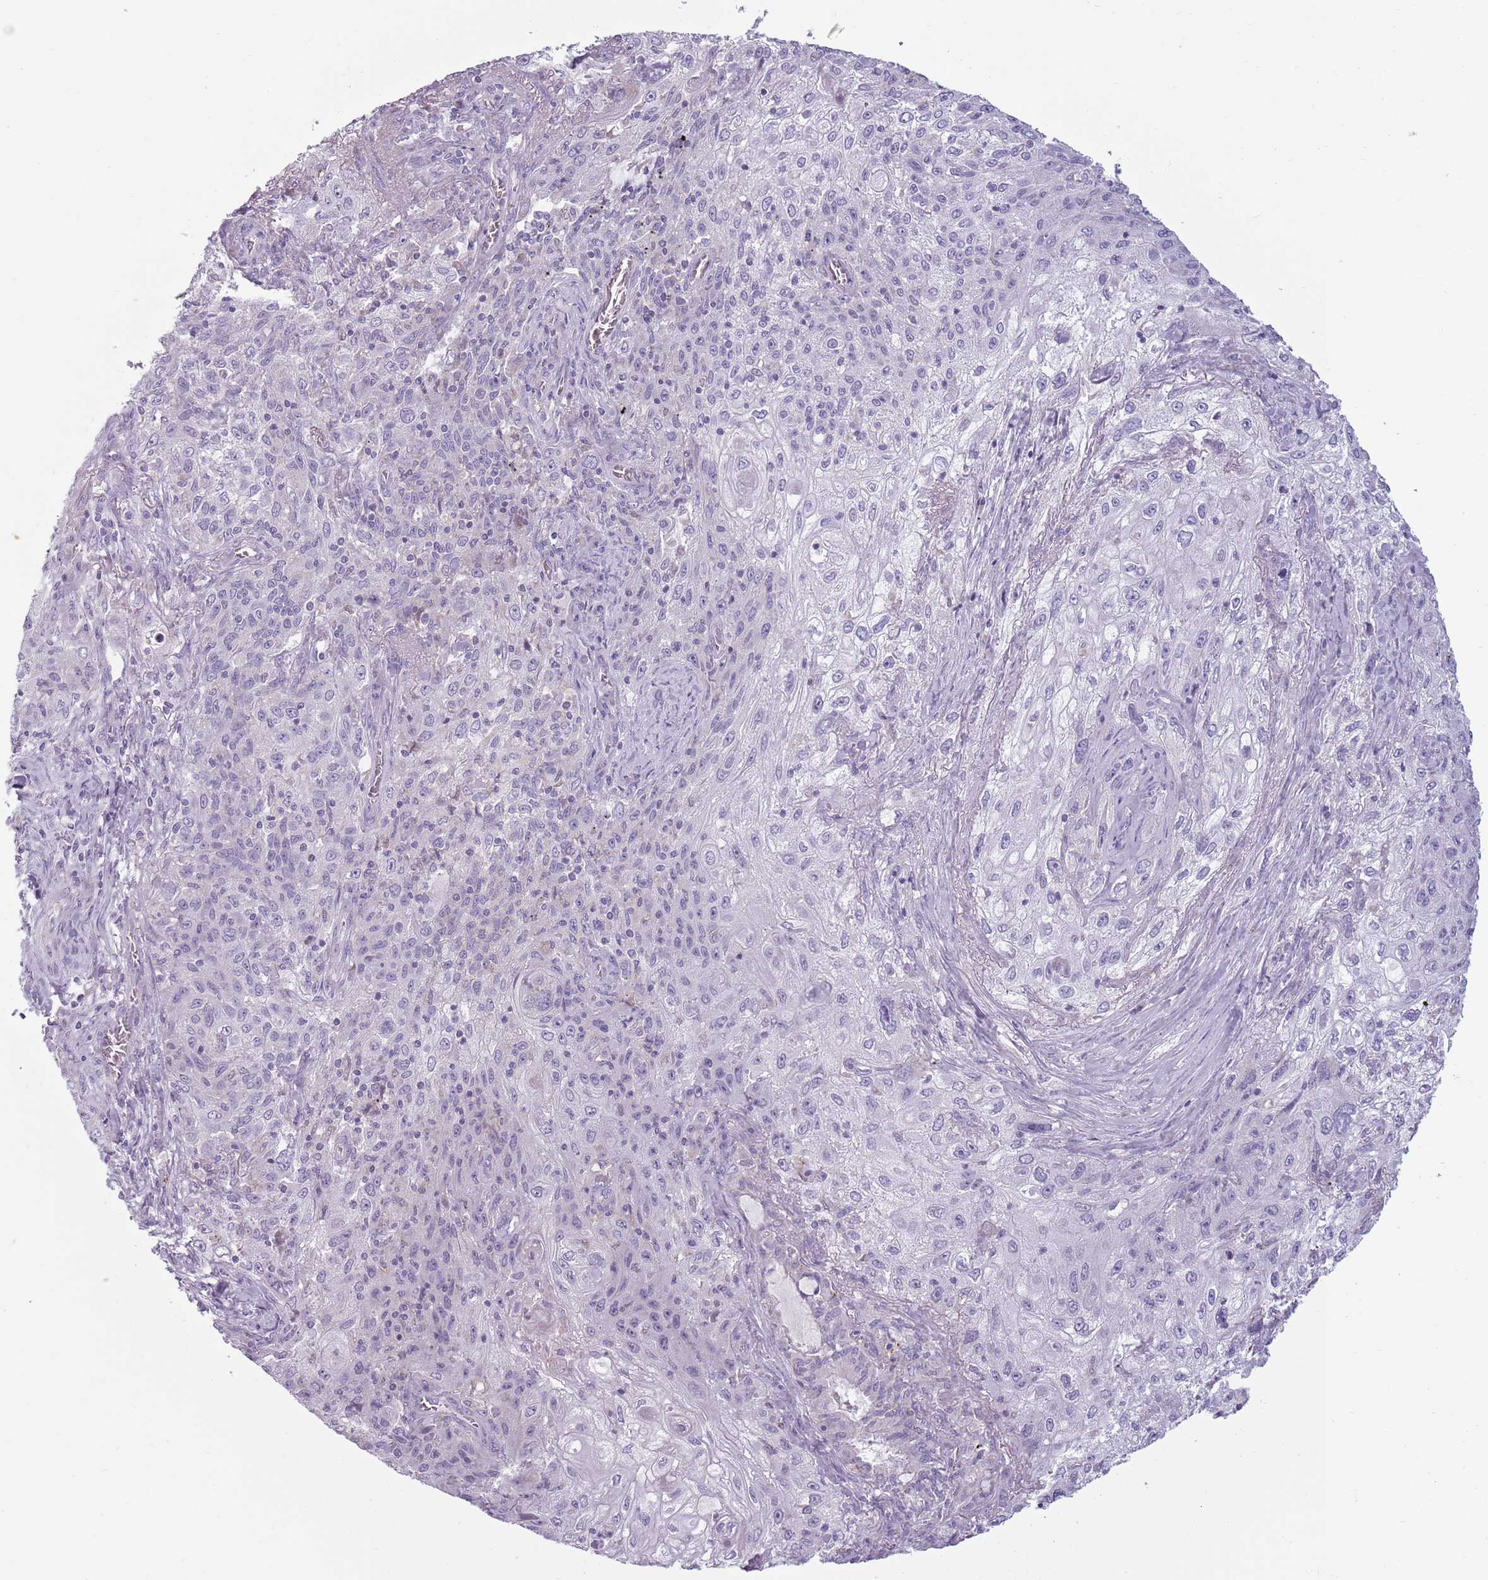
{"staining": {"intensity": "negative", "quantity": "none", "location": "none"}, "tissue": "lung cancer", "cell_type": "Tumor cells", "image_type": "cancer", "snomed": [{"axis": "morphology", "description": "Squamous cell carcinoma, NOS"}, {"axis": "topography", "description": "Lung"}], "caption": "There is no significant staining in tumor cells of lung squamous cell carcinoma.", "gene": "MEGF8", "patient": {"sex": "female", "age": 69}}